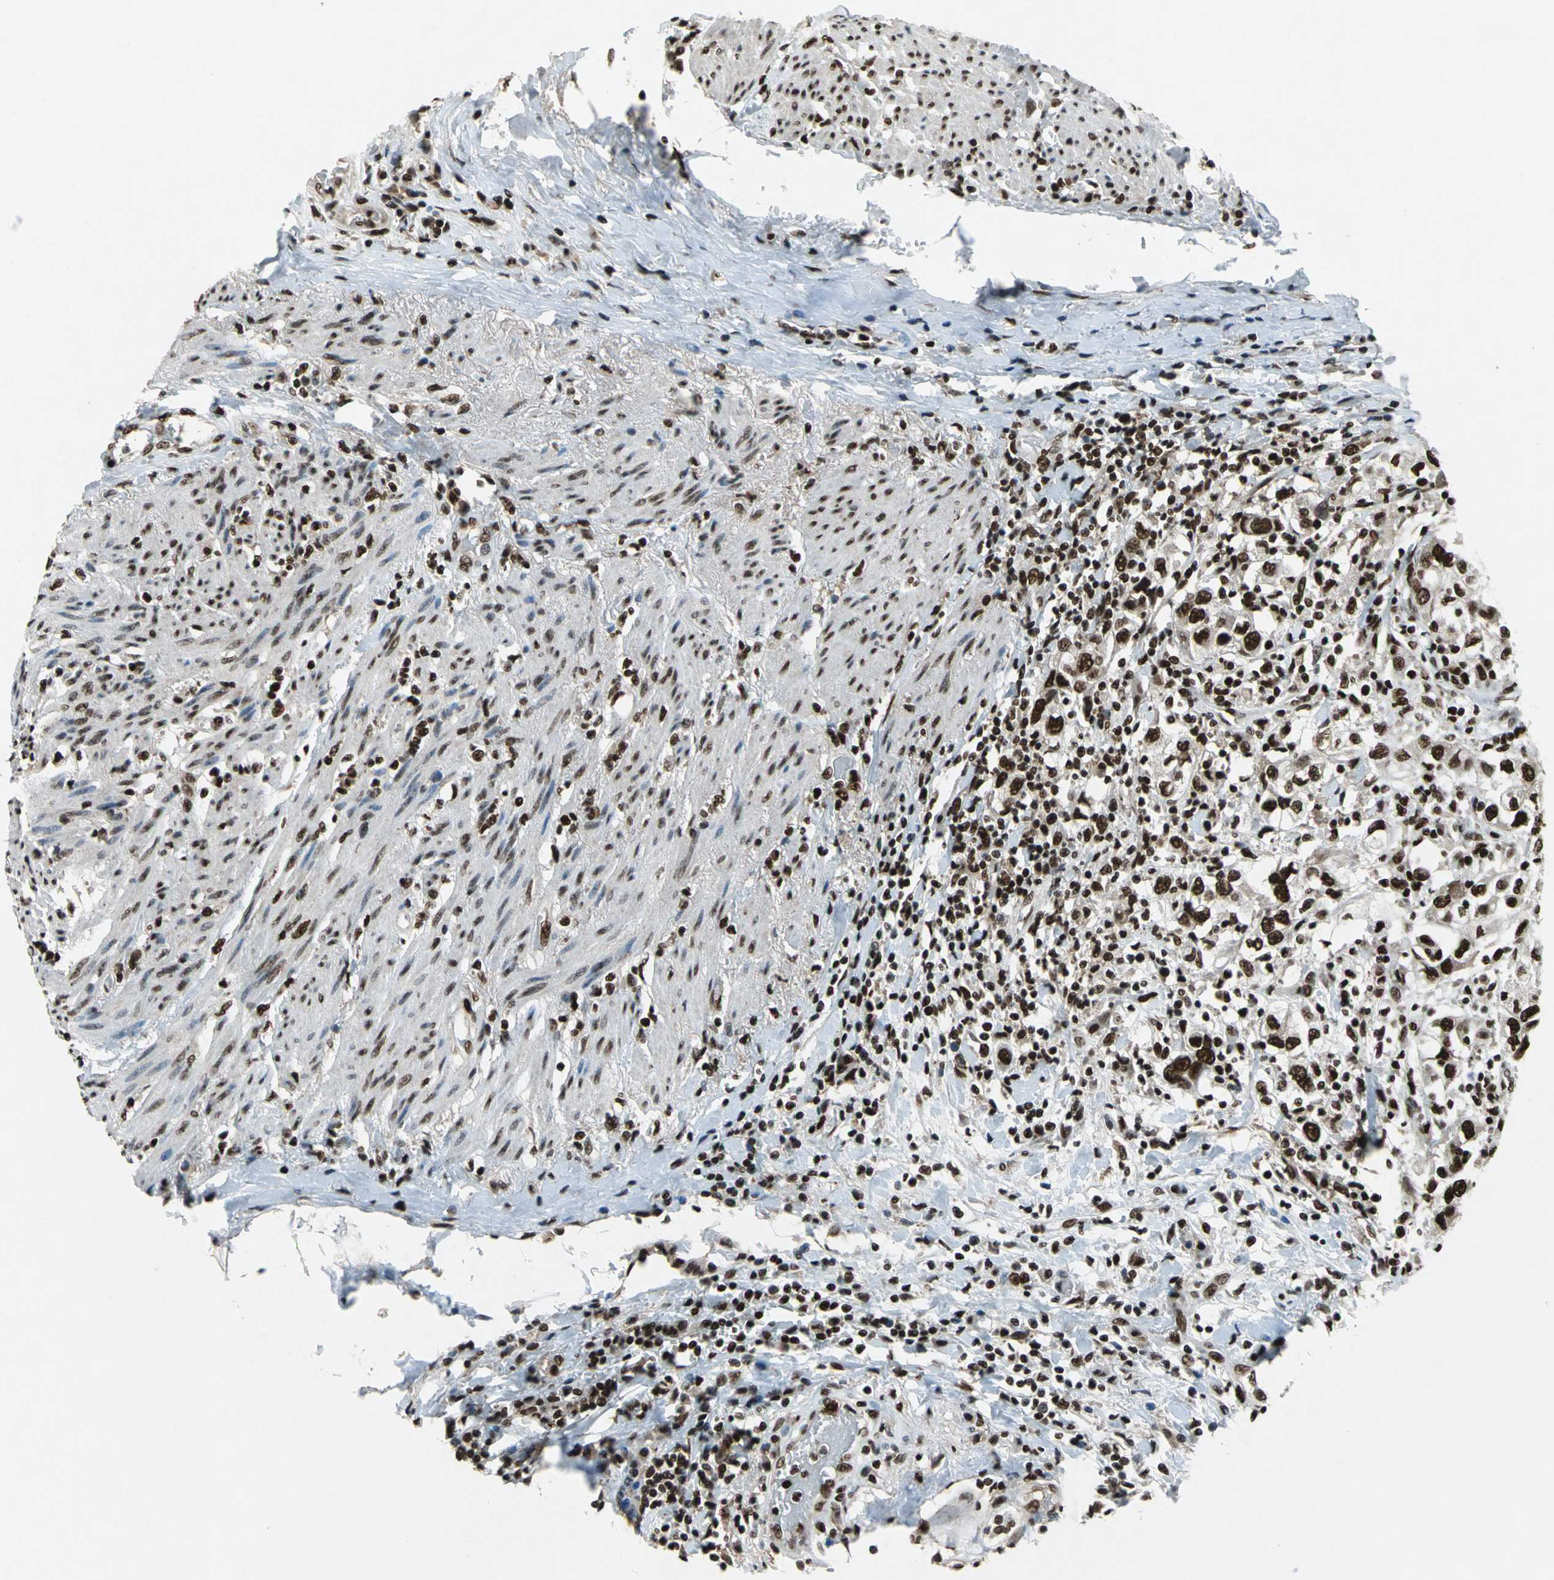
{"staining": {"intensity": "strong", "quantity": ">75%", "location": "nuclear"}, "tissue": "urothelial cancer", "cell_type": "Tumor cells", "image_type": "cancer", "snomed": [{"axis": "morphology", "description": "Urothelial carcinoma, High grade"}, {"axis": "topography", "description": "Urinary bladder"}], "caption": "High-grade urothelial carcinoma stained with immunohistochemistry shows strong nuclear expression in about >75% of tumor cells.", "gene": "MTA2", "patient": {"sex": "female", "age": 80}}